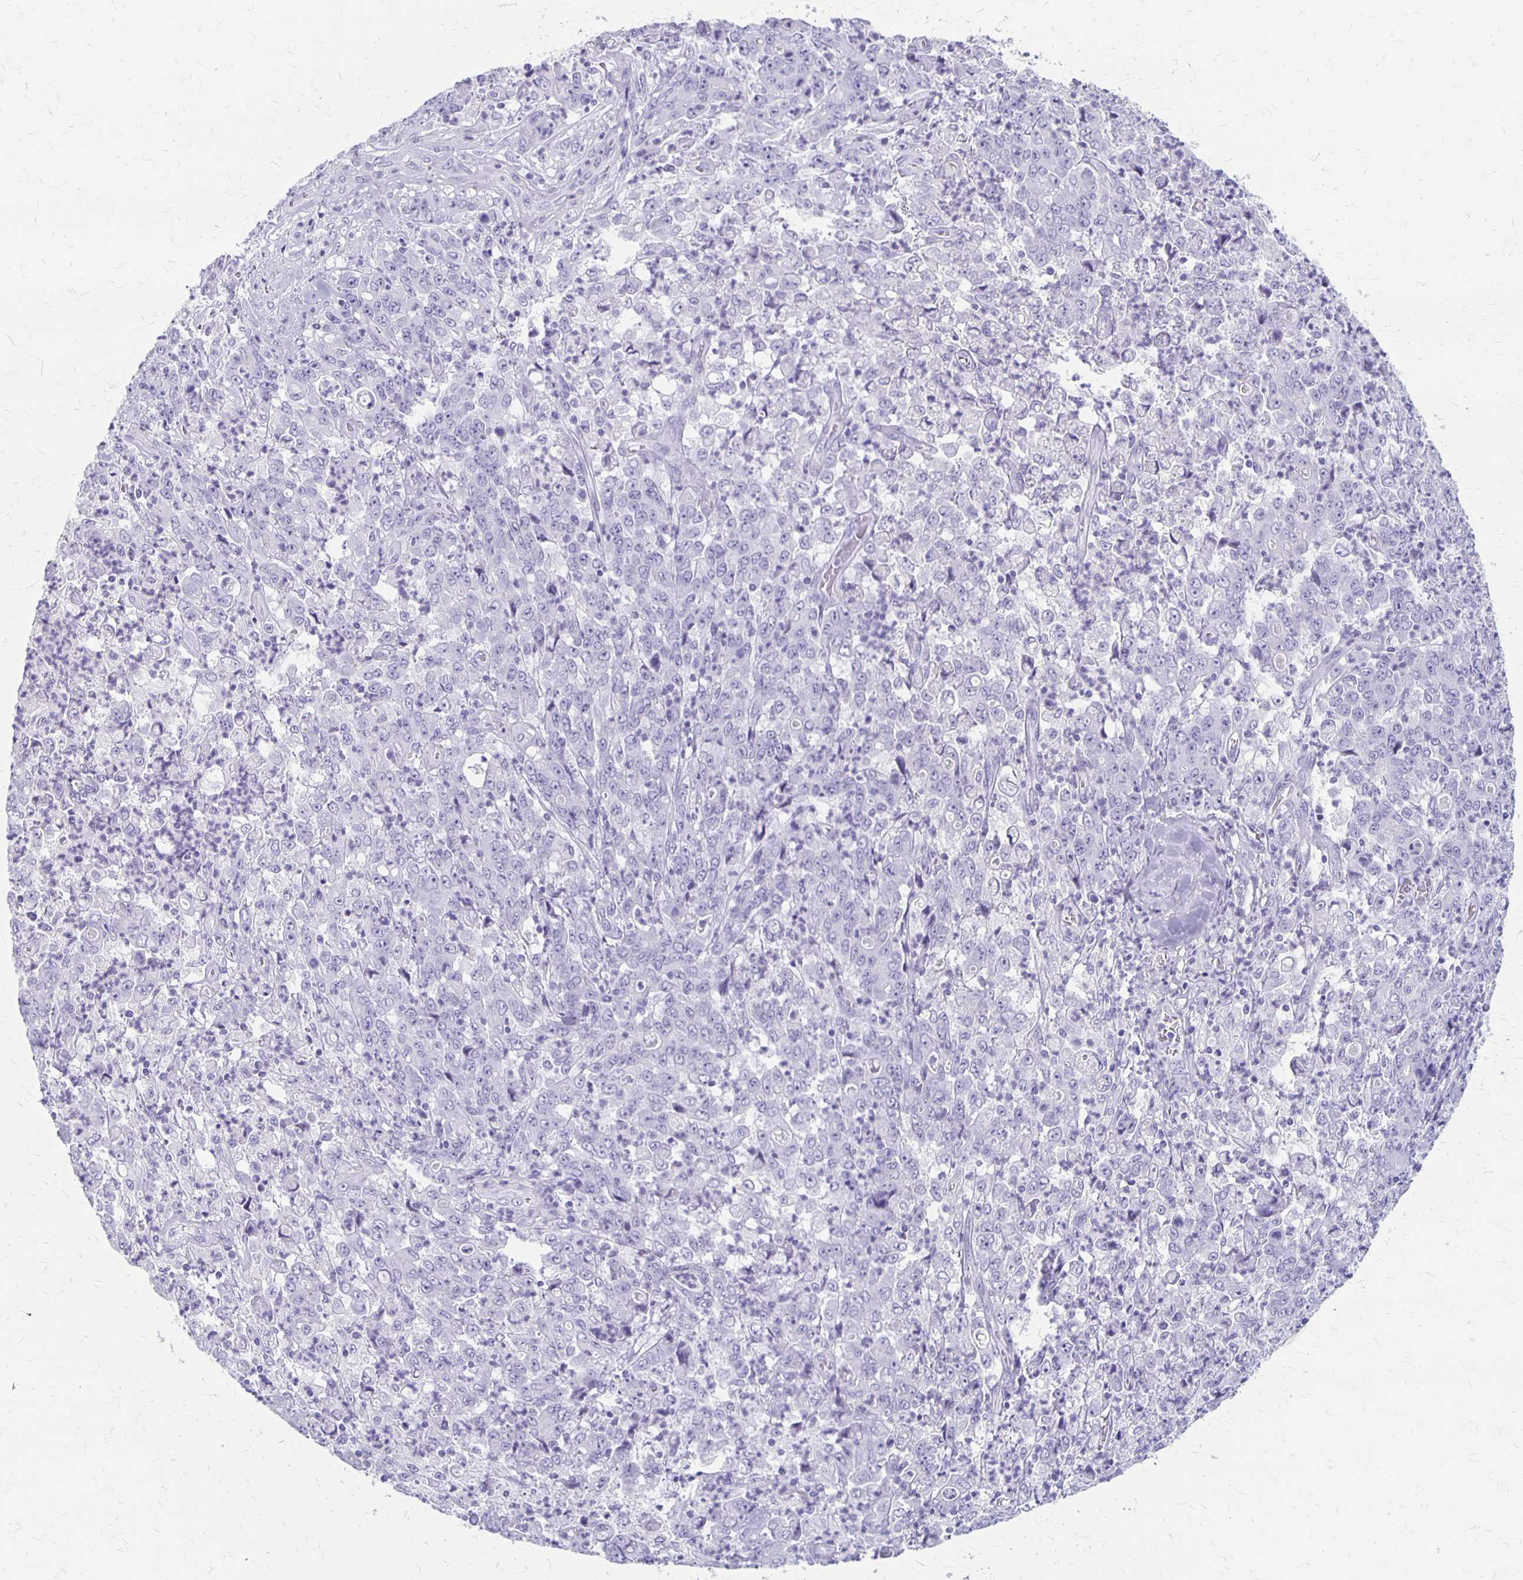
{"staining": {"intensity": "negative", "quantity": "none", "location": "none"}, "tissue": "stomach cancer", "cell_type": "Tumor cells", "image_type": "cancer", "snomed": [{"axis": "morphology", "description": "Adenocarcinoma, NOS"}, {"axis": "topography", "description": "Stomach, lower"}], "caption": "An image of human stomach cancer is negative for staining in tumor cells.", "gene": "MAGEC2", "patient": {"sex": "female", "age": 71}}